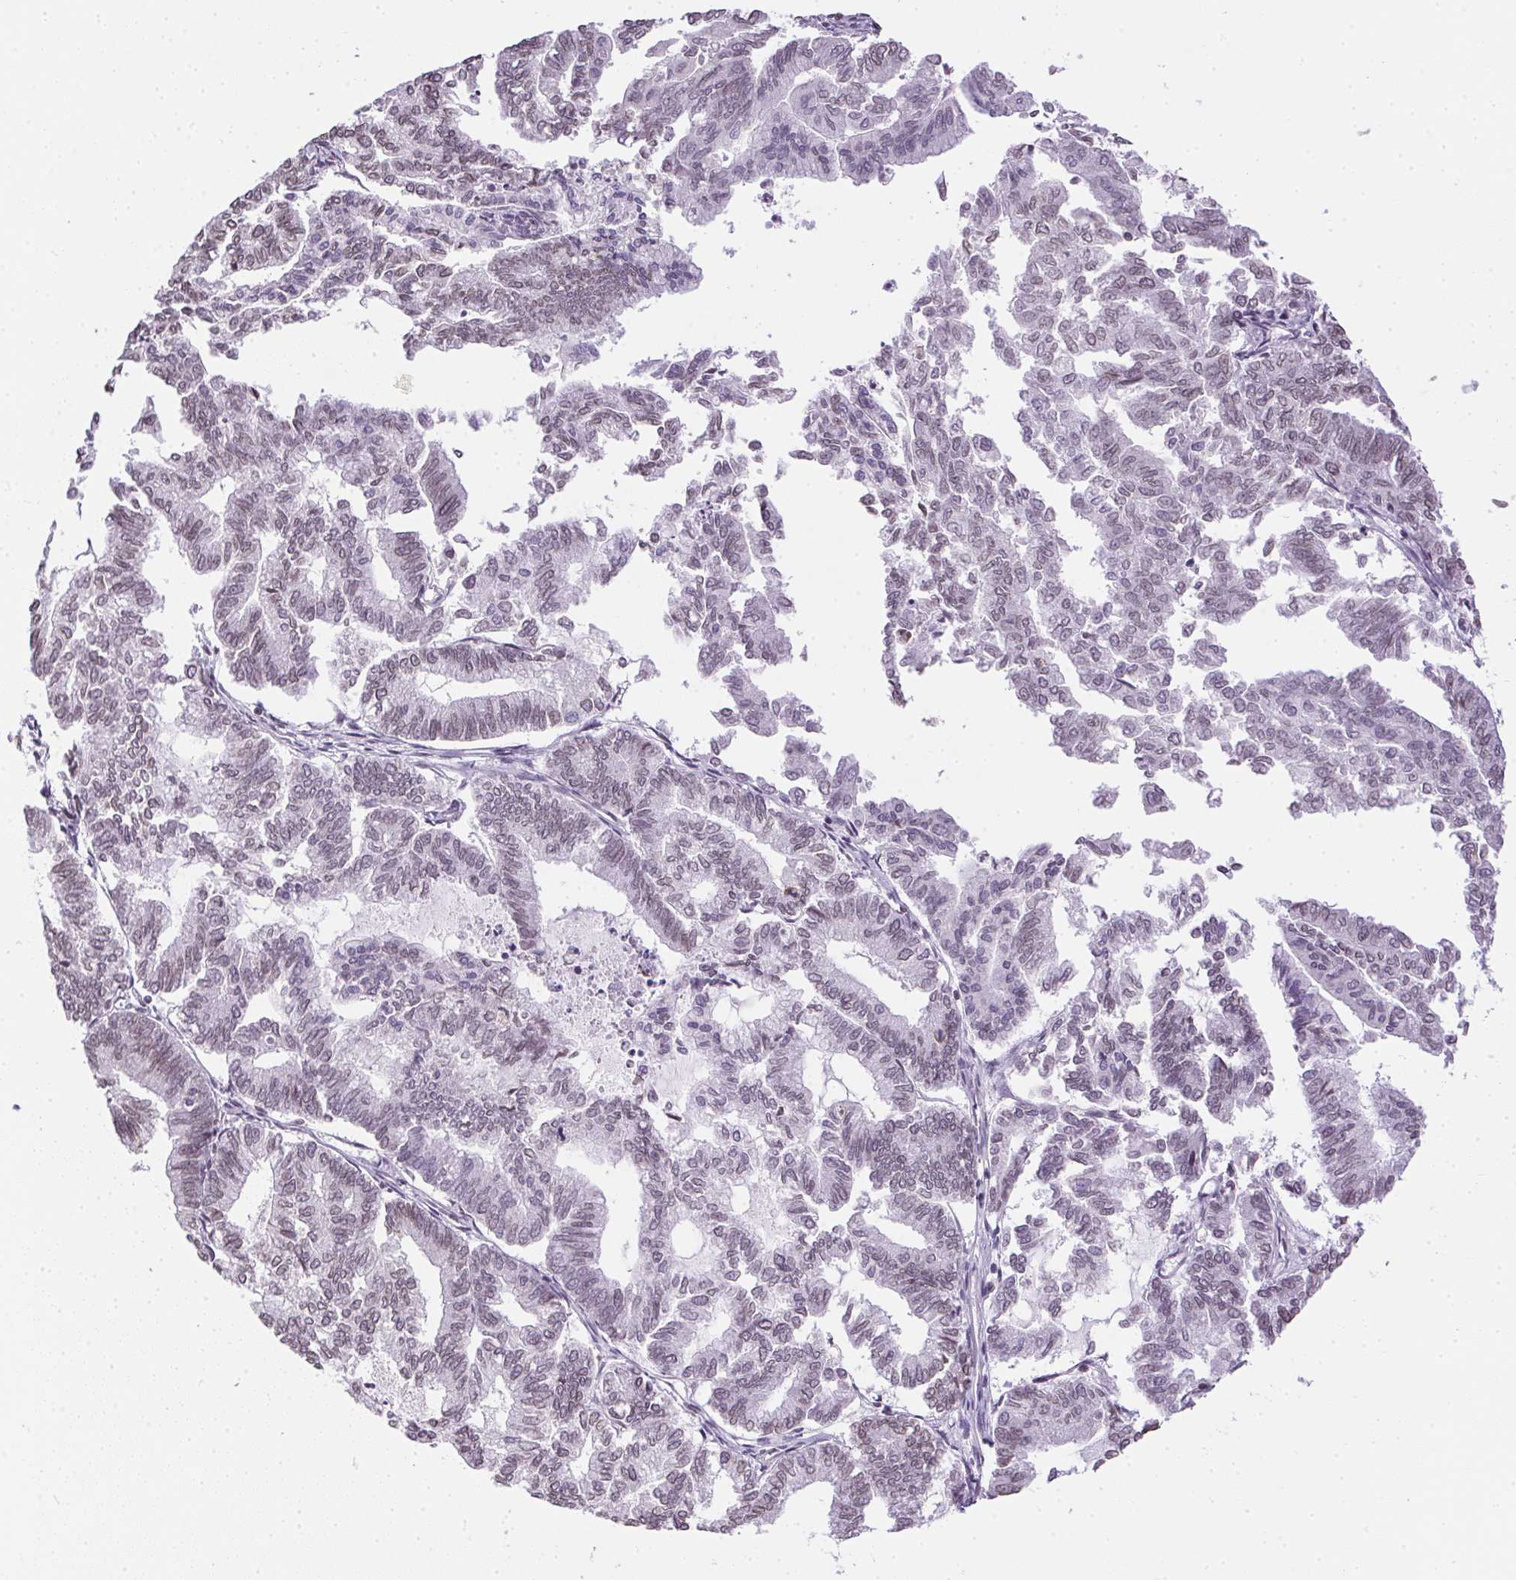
{"staining": {"intensity": "weak", "quantity": "<25%", "location": "nuclear"}, "tissue": "endometrial cancer", "cell_type": "Tumor cells", "image_type": "cancer", "snomed": [{"axis": "morphology", "description": "Adenocarcinoma, NOS"}, {"axis": "topography", "description": "Endometrium"}], "caption": "Immunohistochemical staining of endometrial adenocarcinoma exhibits no significant expression in tumor cells.", "gene": "PRL", "patient": {"sex": "female", "age": 79}}